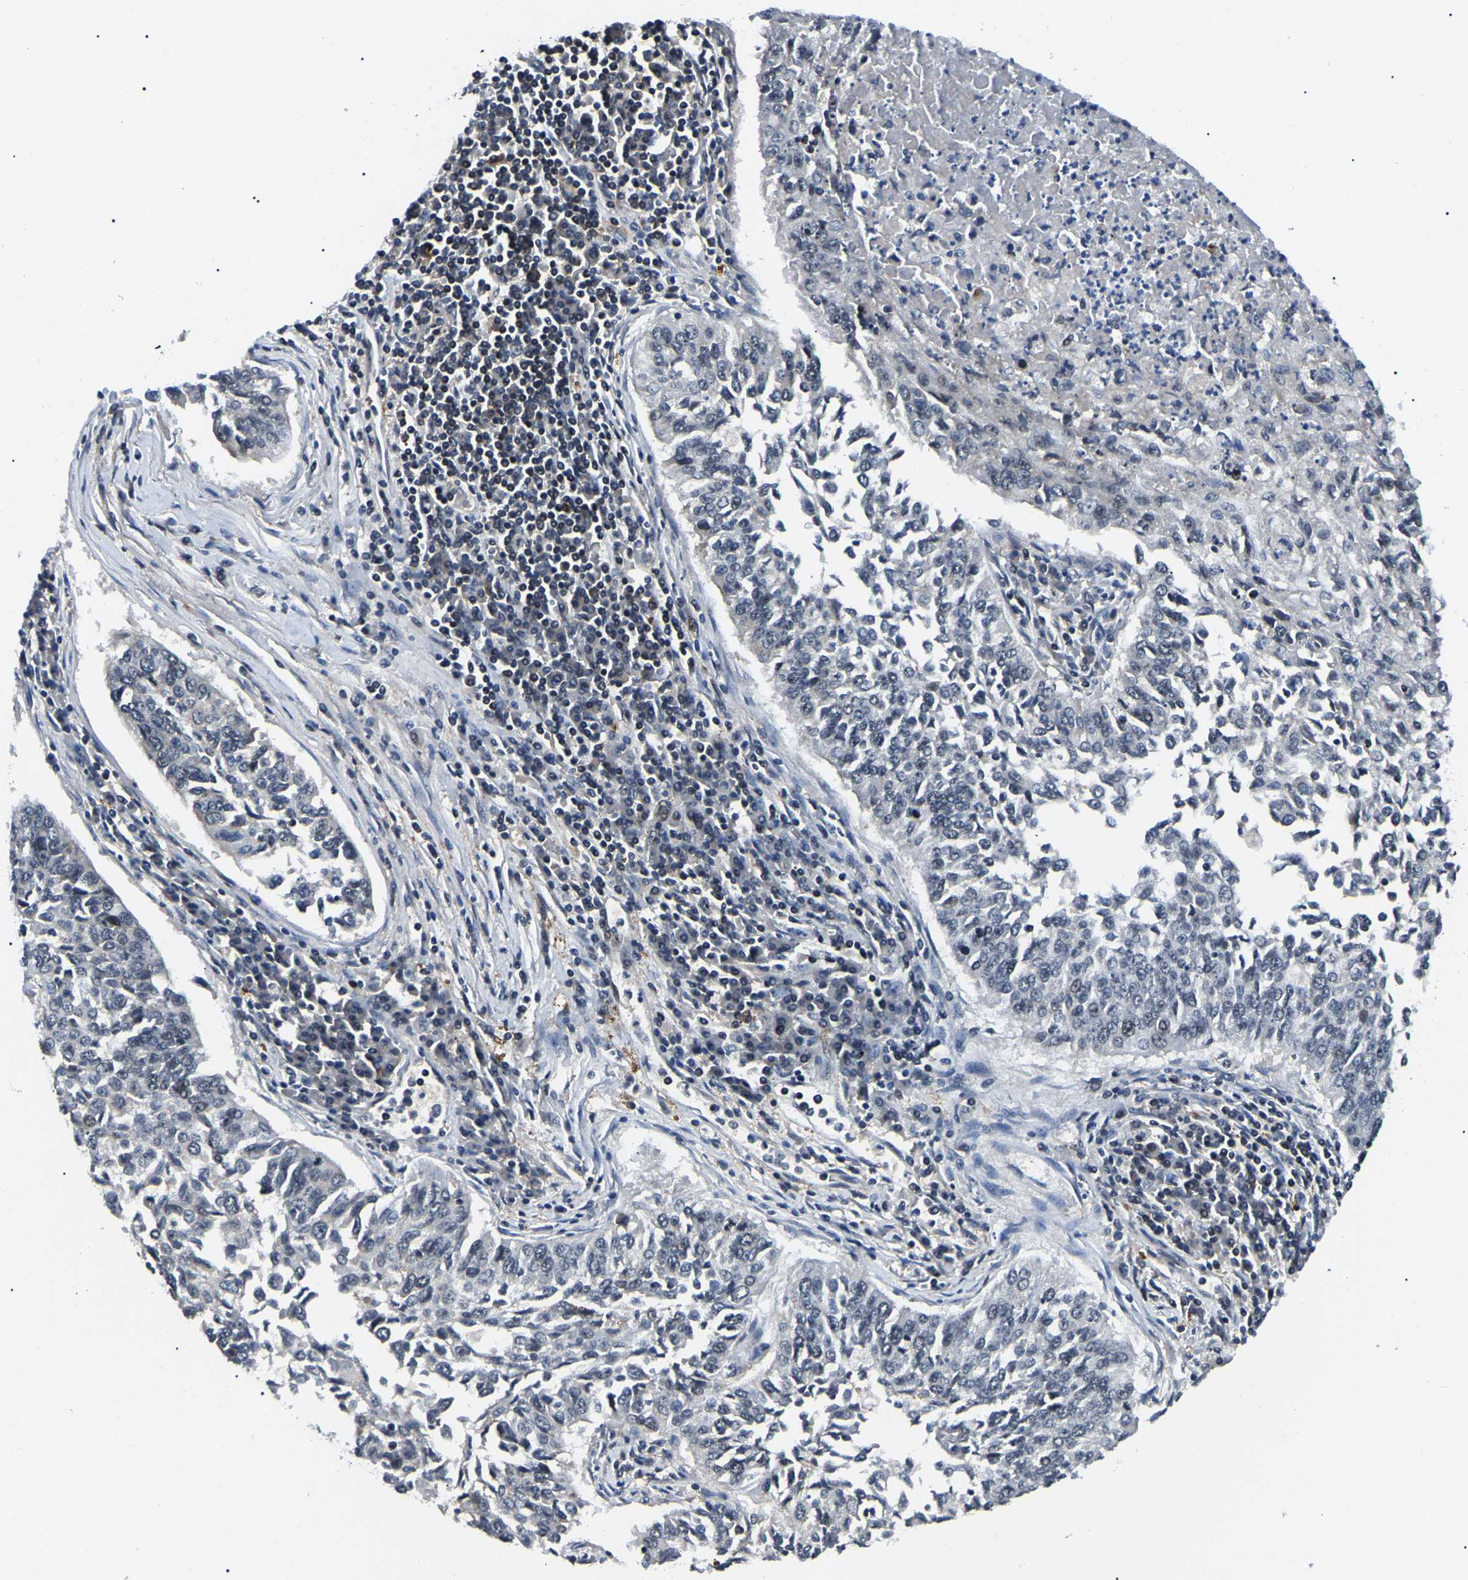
{"staining": {"intensity": "negative", "quantity": "none", "location": "none"}, "tissue": "lung cancer", "cell_type": "Tumor cells", "image_type": "cancer", "snomed": [{"axis": "morphology", "description": "Normal tissue, NOS"}, {"axis": "morphology", "description": "Squamous cell carcinoma, NOS"}, {"axis": "topography", "description": "Cartilage tissue"}, {"axis": "topography", "description": "Bronchus"}, {"axis": "topography", "description": "Lung"}], "caption": "Immunohistochemistry (IHC) histopathology image of neoplastic tissue: lung cancer (squamous cell carcinoma) stained with DAB (3,3'-diaminobenzidine) reveals no significant protein staining in tumor cells.", "gene": "RRP1B", "patient": {"sex": "female", "age": 49}}